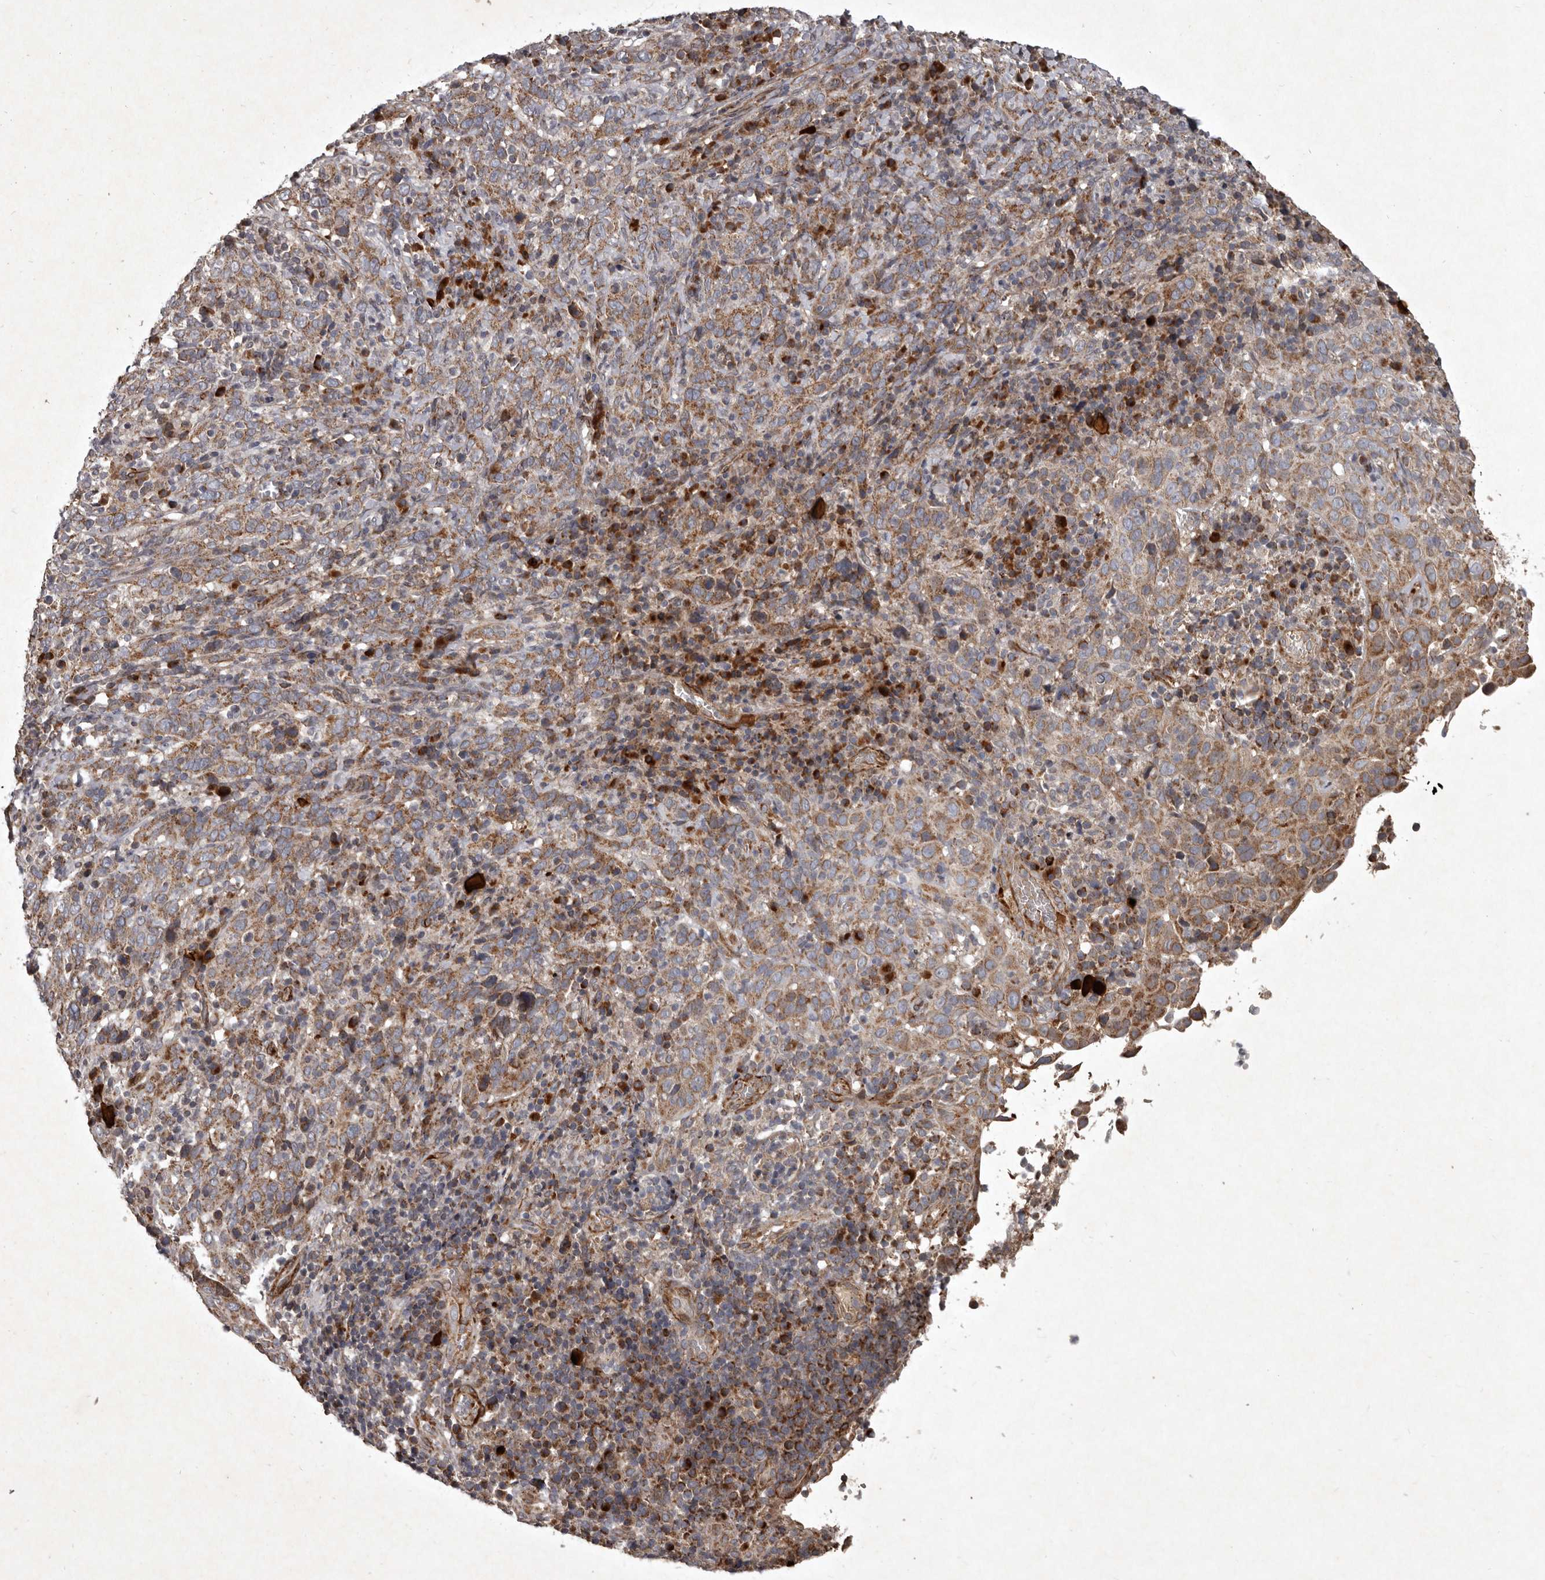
{"staining": {"intensity": "moderate", "quantity": ">75%", "location": "cytoplasmic/membranous"}, "tissue": "cervical cancer", "cell_type": "Tumor cells", "image_type": "cancer", "snomed": [{"axis": "morphology", "description": "Squamous cell carcinoma, NOS"}, {"axis": "topography", "description": "Cervix"}], "caption": "Approximately >75% of tumor cells in cervical squamous cell carcinoma demonstrate moderate cytoplasmic/membranous protein positivity as visualized by brown immunohistochemical staining.", "gene": "MRPS15", "patient": {"sex": "female", "age": 46}}